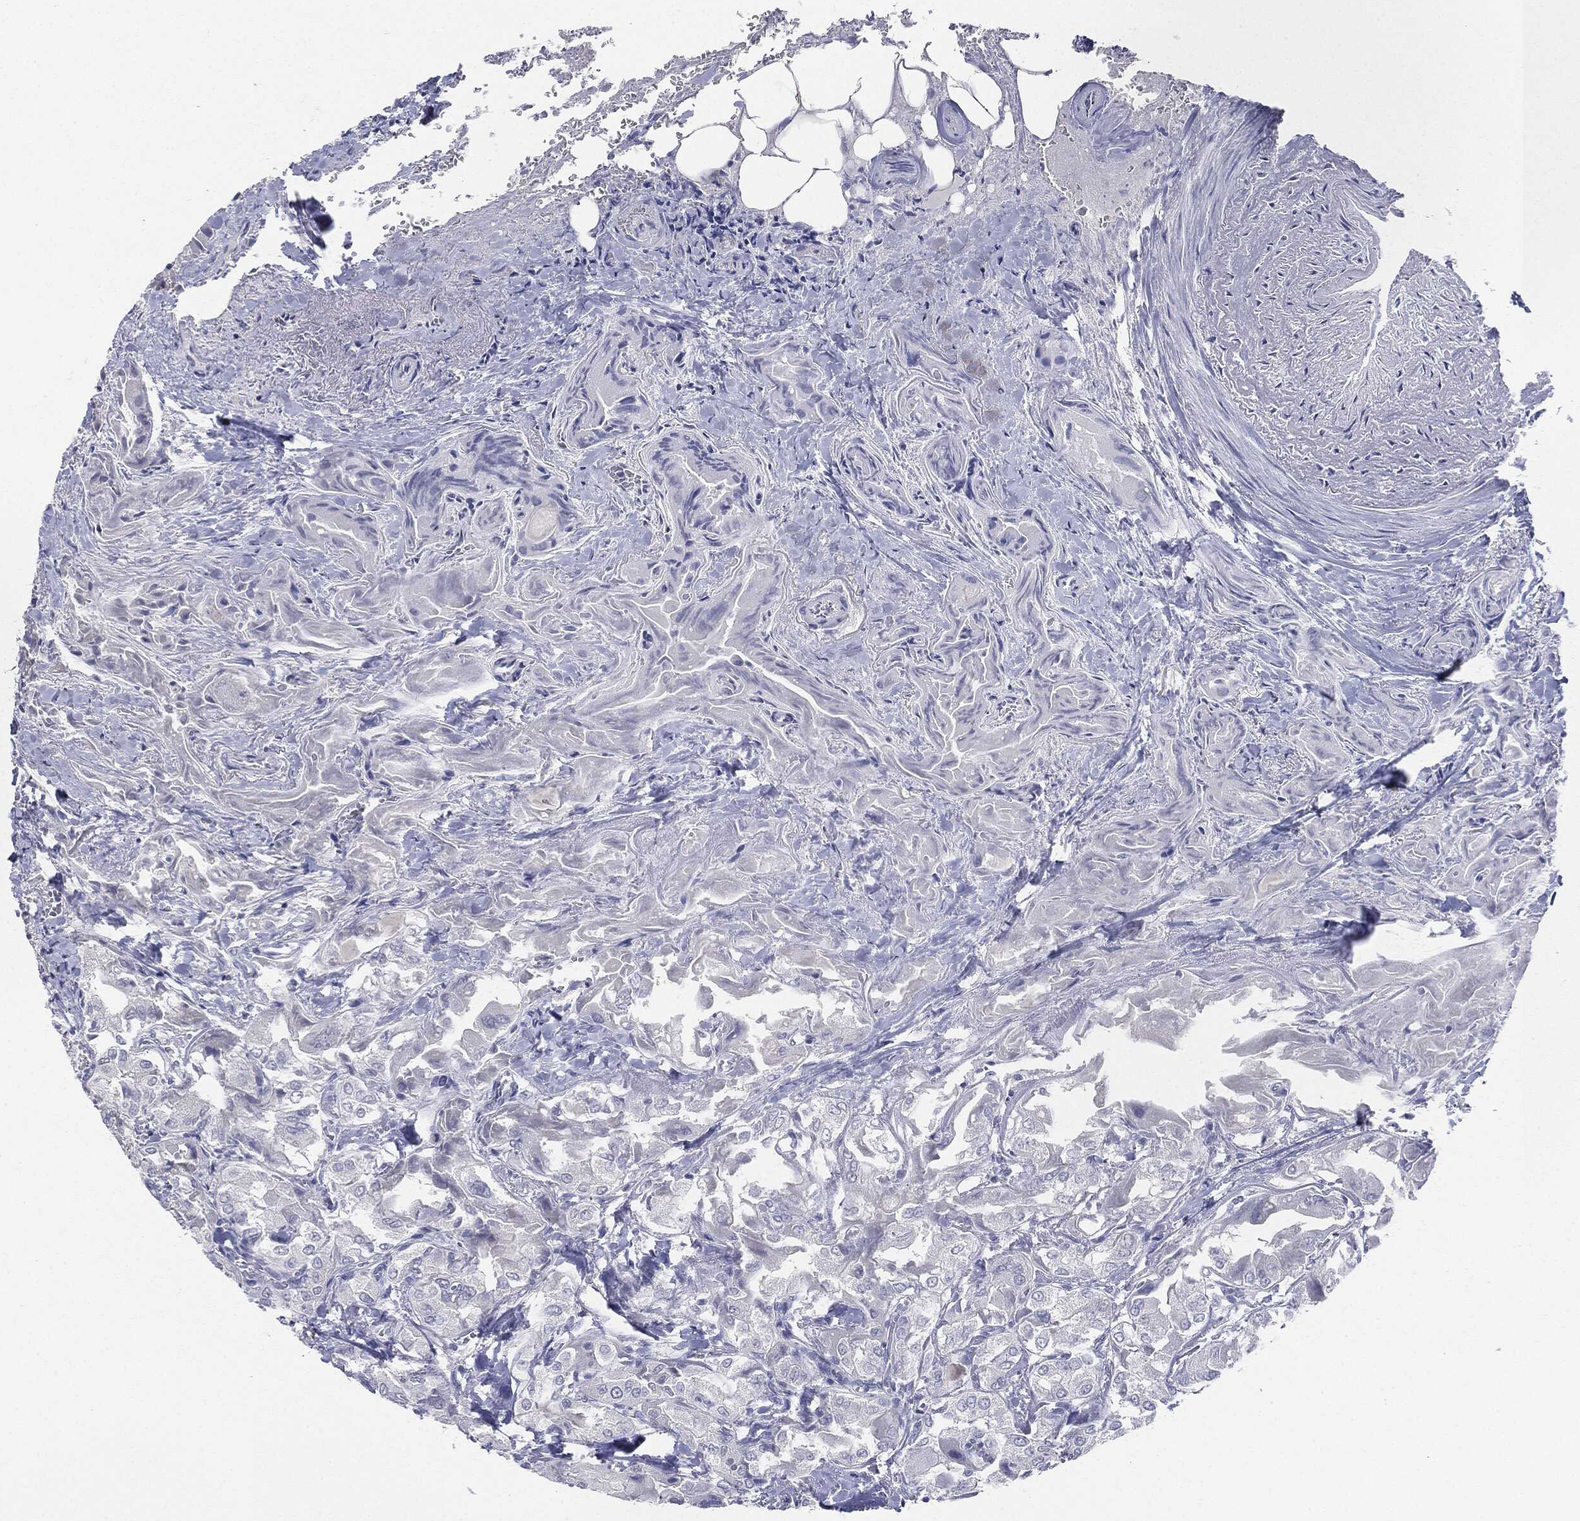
{"staining": {"intensity": "negative", "quantity": "none", "location": "none"}, "tissue": "thyroid cancer", "cell_type": "Tumor cells", "image_type": "cancer", "snomed": [{"axis": "morphology", "description": "Normal tissue, NOS"}, {"axis": "morphology", "description": "Papillary adenocarcinoma, NOS"}, {"axis": "topography", "description": "Thyroid gland"}], "caption": "IHC of human thyroid papillary adenocarcinoma shows no expression in tumor cells.", "gene": "CGB1", "patient": {"sex": "female", "age": 66}}